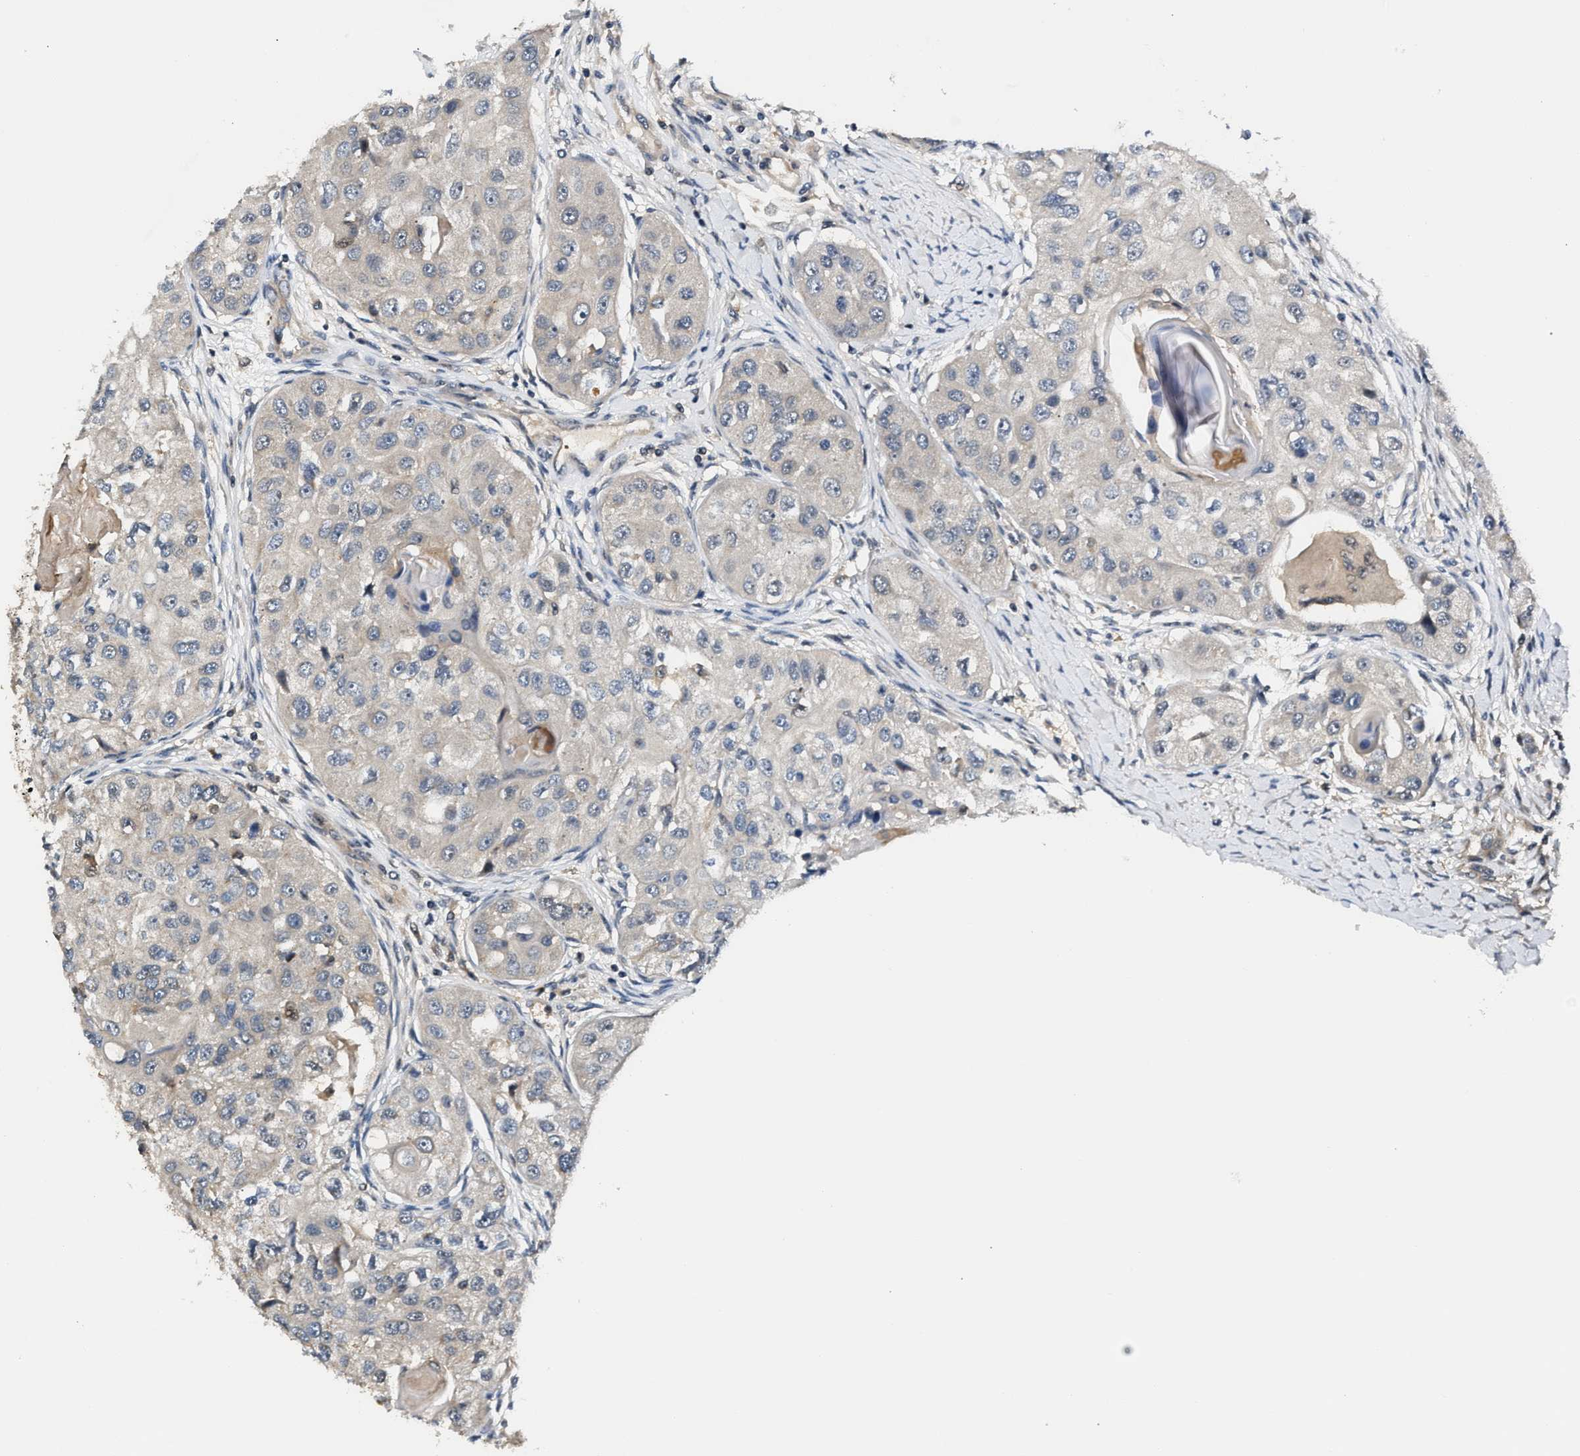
{"staining": {"intensity": "negative", "quantity": "none", "location": "none"}, "tissue": "head and neck cancer", "cell_type": "Tumor cells", "image_type": "cancer", "snomed": [{"axis": "morphology", "description": "Normal tissue, NOS"}, {"axis": "morphology", "description": "Squamous cell carcinoma, NOS"}, {"axis": "topography", "description": "Skeletal muscle"}, {"axis": "topography", "description": "Head-Neck"}], "caption": "IHC image of human head and neck cancer (squamous cell carcinoma) stained for a protein (brown), which reveals no positivity in tumor cells. (DAB IHC visualized using brightfield microscopy, high magnification).", "gene": "TUT7", "patient": {"sex": "male", "age": 51}}